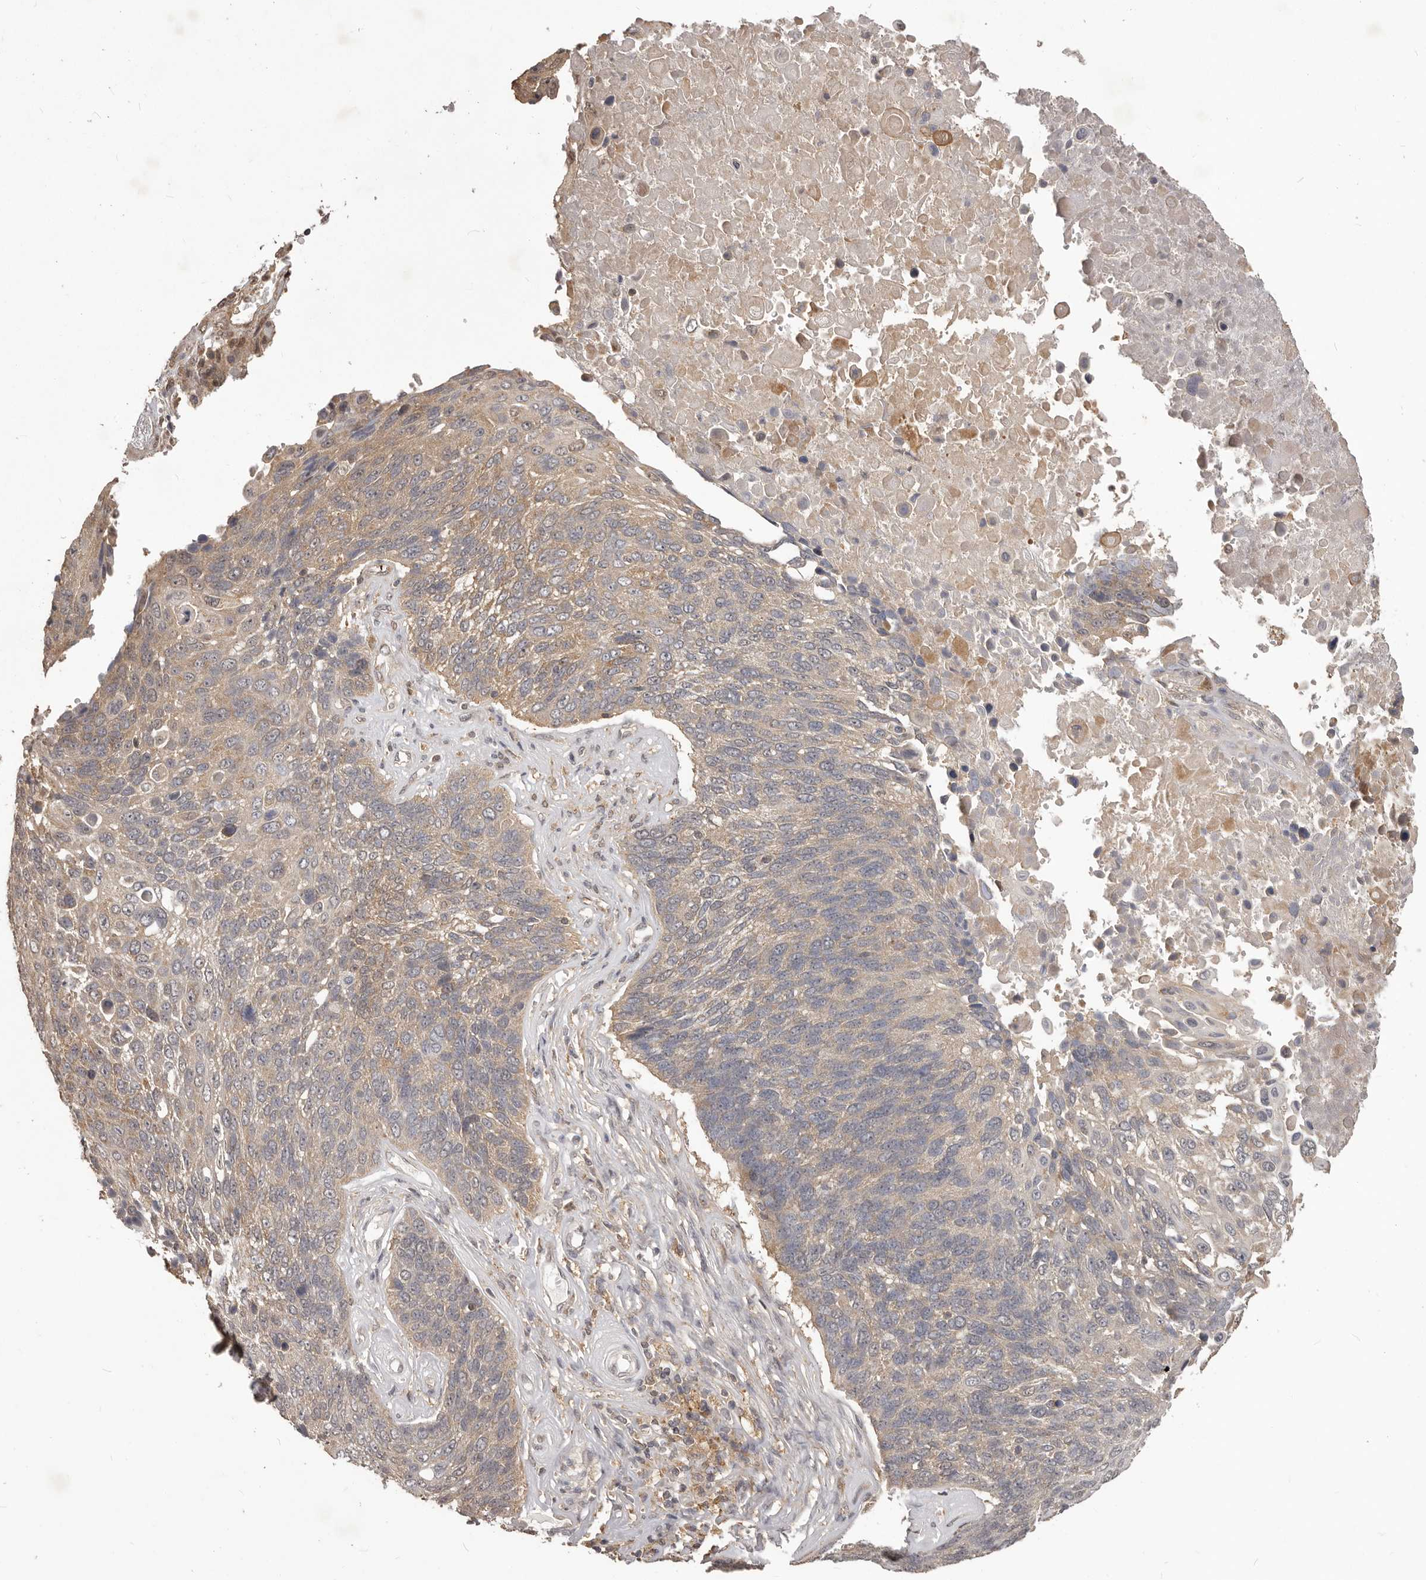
{"staining": {"intensity": "weak", "quantity": "25%-75%", "location": "cytoplasmic/membranous"}, "tissue": "lung cancer", "cell_type": "Tumor cells", "image_type": "cancer", "snomed": [{"axis": "morphology", "description": "Squamous cell carcinoma, NOS"}, {"axis": "topography", "description": "Lung"}], "caption": "The photomicrograph displays a brown stain indicating the presence of a protein in the cytoplasmic/membranous of tumor cells in lung cancer.", "gene": "MTO1", "patient": {"sex": "male", "age": 66}}